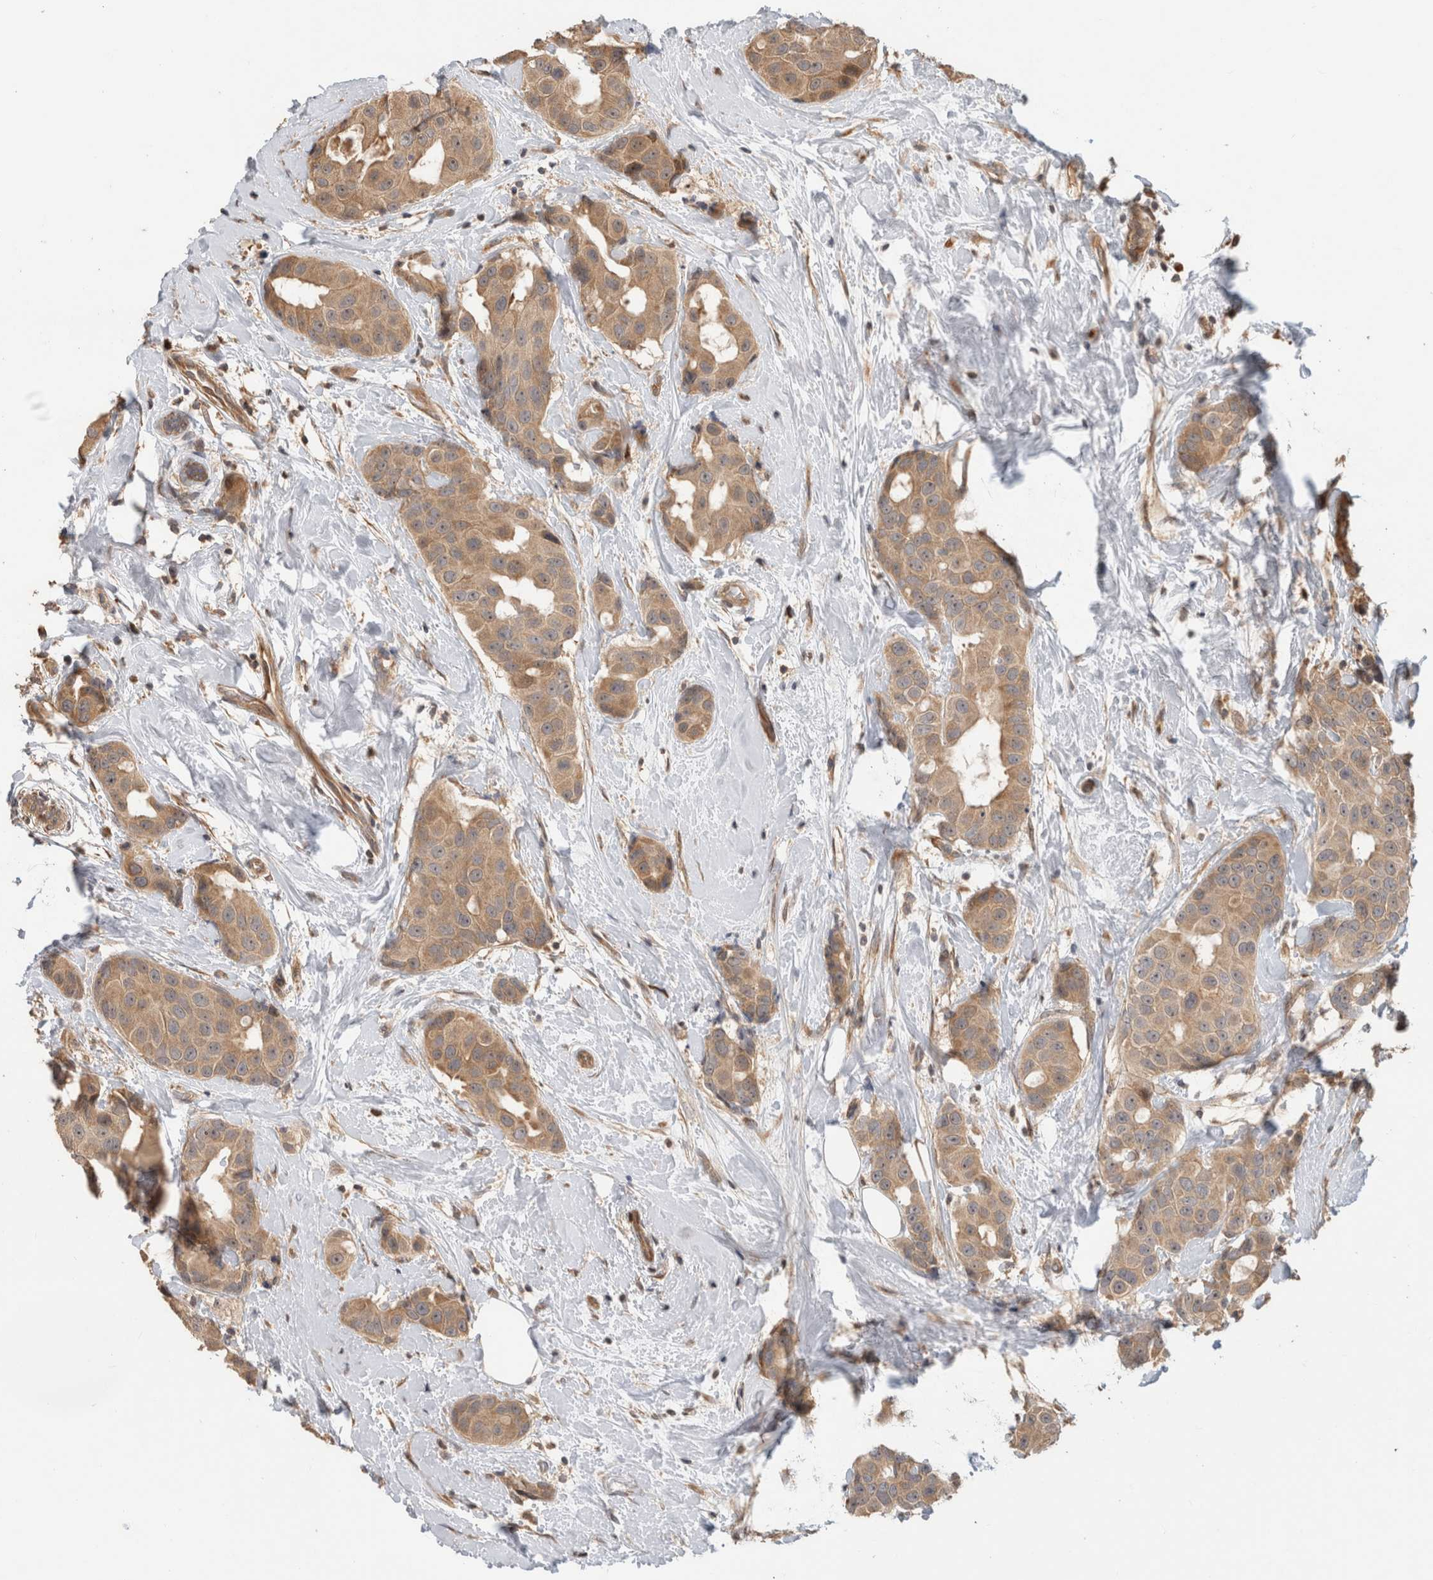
{"staining": {"intensity": "moderate", "quantity": ">75%", "location": "cytoplasmic/membranous"}, "tissue": "breast cancer", "cell_type": "Tumor cells", "image_type": "cancer", "snomed": [{"axis": "morphology", "description": "Normal tissue, NOS"}, {"axis": "morphology", "description": "Duct carcinoma"}, {"axis": "topography", "description": "Breast"}], "caption": "Breast cancer stained with a protein marker shows moderate staining in tumor cells.", "gene": "PCDHB15", "patient": {"sex": "female", "age": 39}}